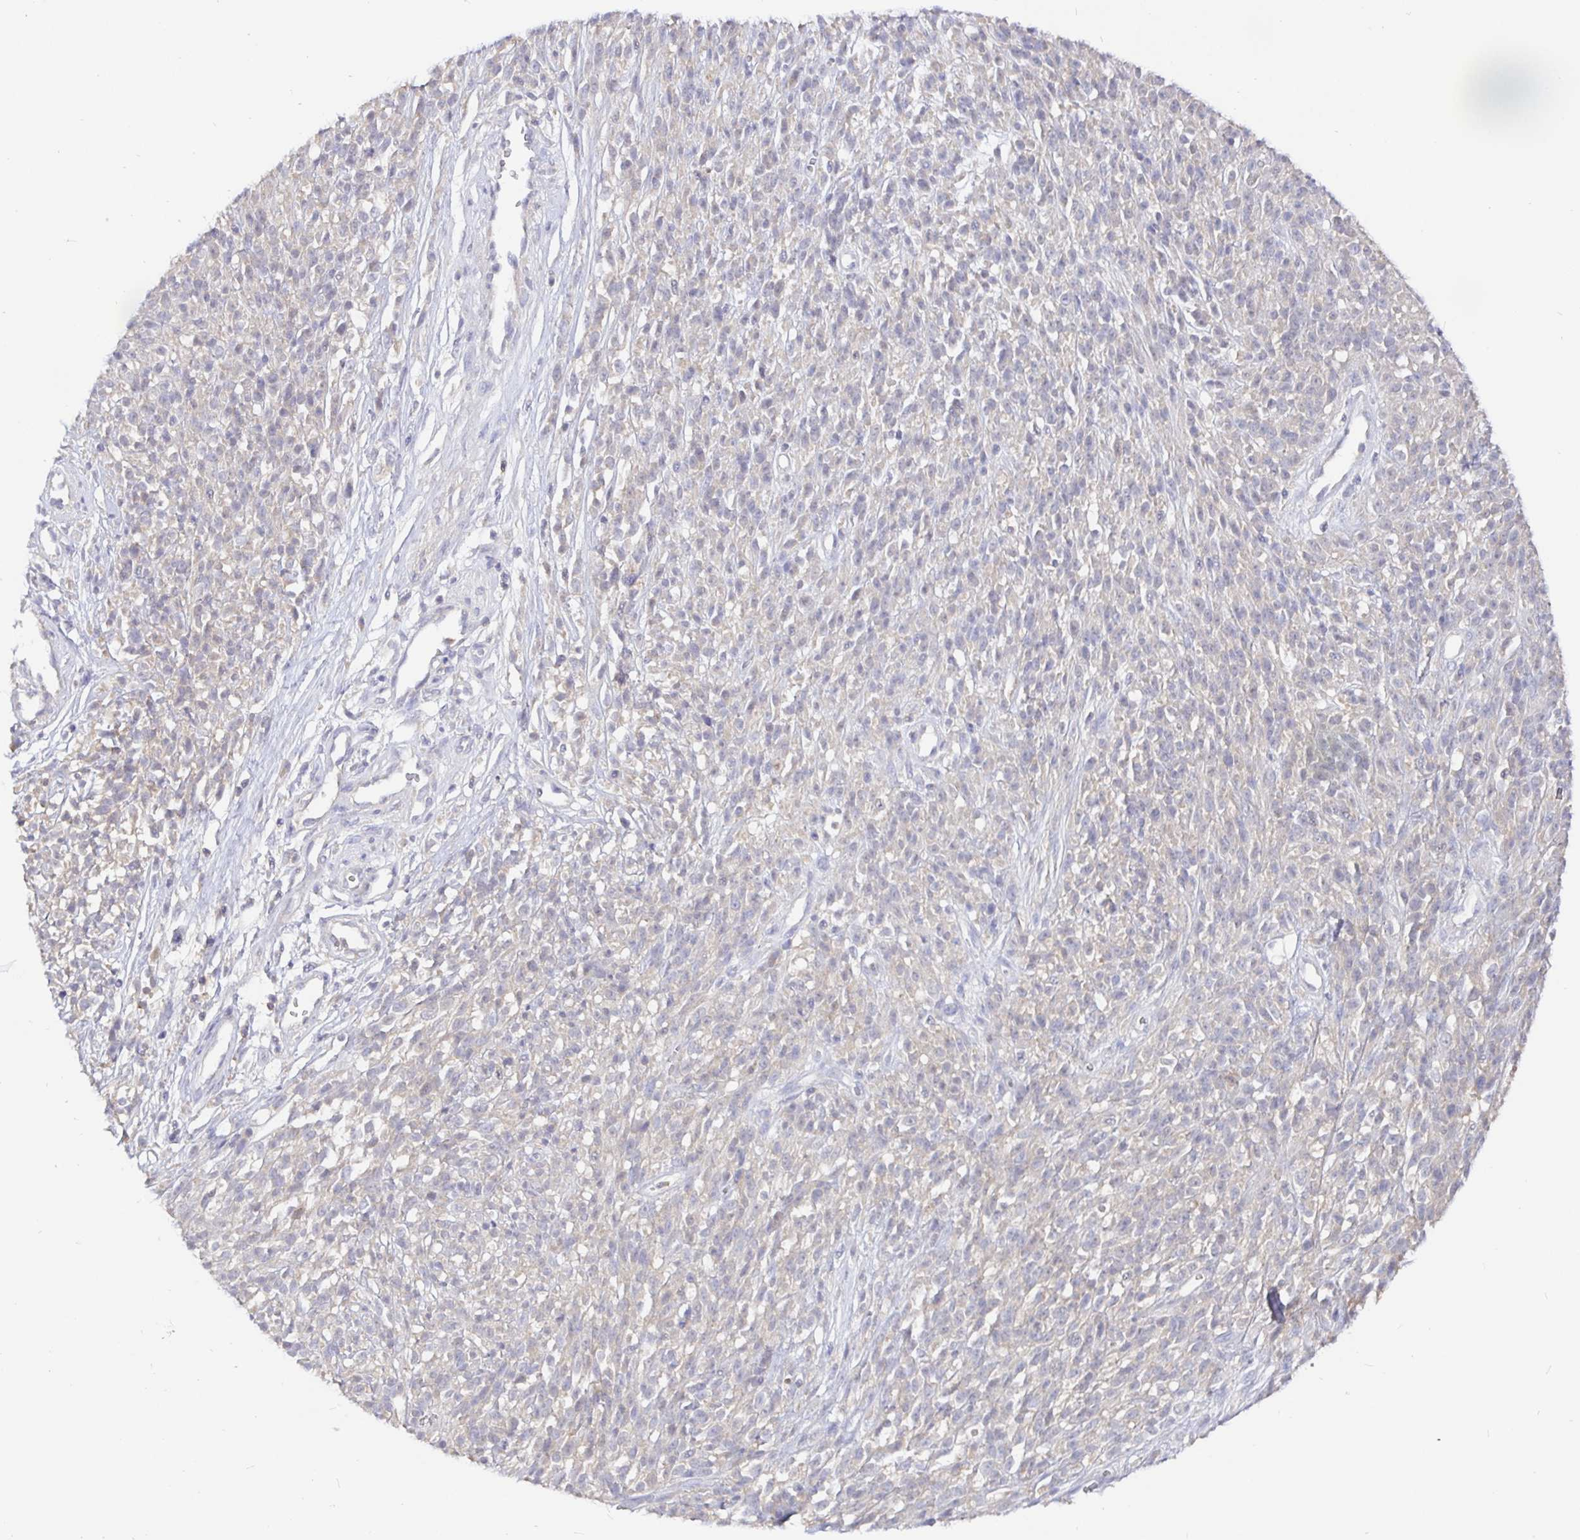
{"staining": {"intensity": "negative", "quantity": "none", "location": "none"}, "tissue": "melanoma", "cell_type": "Tumor cells", "image_type": "cancer", "snomed": [{"axis": "morphology", "description": "Malignant melanoma, NOS"}, {"axis": "topography", "description": "Skin"}, {"axis": "topography", "description": "Skin of trunk"}], "caption": "The histopathology image shows no significant positivity in tumor cells of melanoma. (DAB (3,3'-diaminobenzidine) immunohistochemistry visualized using brightfield microscopy, high magnification).", "gene": "KIF21A", "patient": {"sex": "male", "age": 74}}